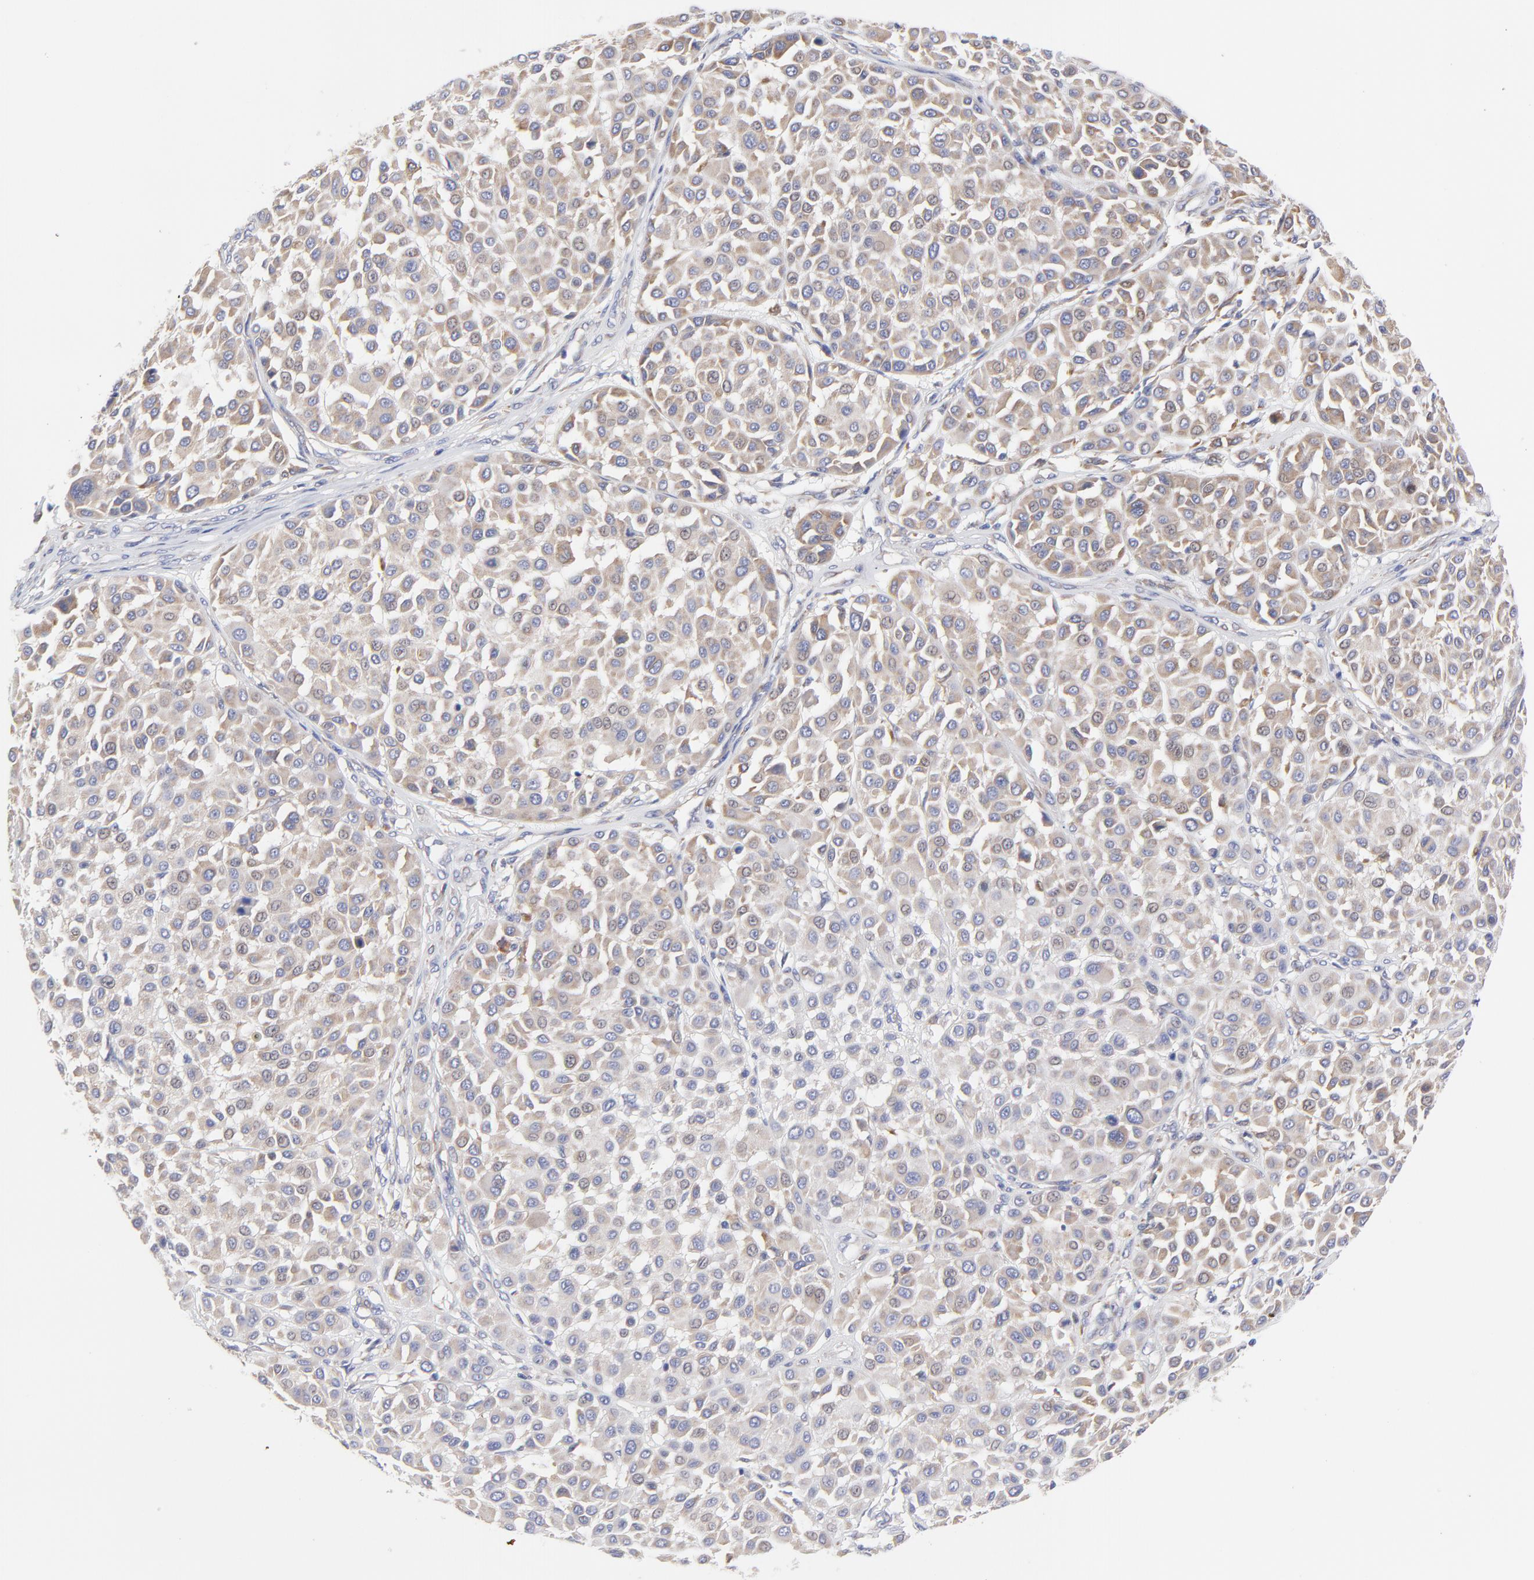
{"staining": {"intensity": "moderate", "quantity": ">75%", "location": "cytoplasmic/membranous"}, "tissue": "melanoma", "cell_type": "Tumor cells", "image_type": "cancer", "snomed": [{"axis": "morphology", "description": "Malignant melanoma, Metastatic site"}, {"axis": "topography", "description": "Soft tissue"}], "caption": "An image showing moderate cytoplasmic/membranous staining in about >75% of tumor cells in malignant melanoma (metastatic site), as visualized by brown immunohistochemical staining.", "gene": "MOSPD2", "patient": {"sex": "male", "age": 41}}